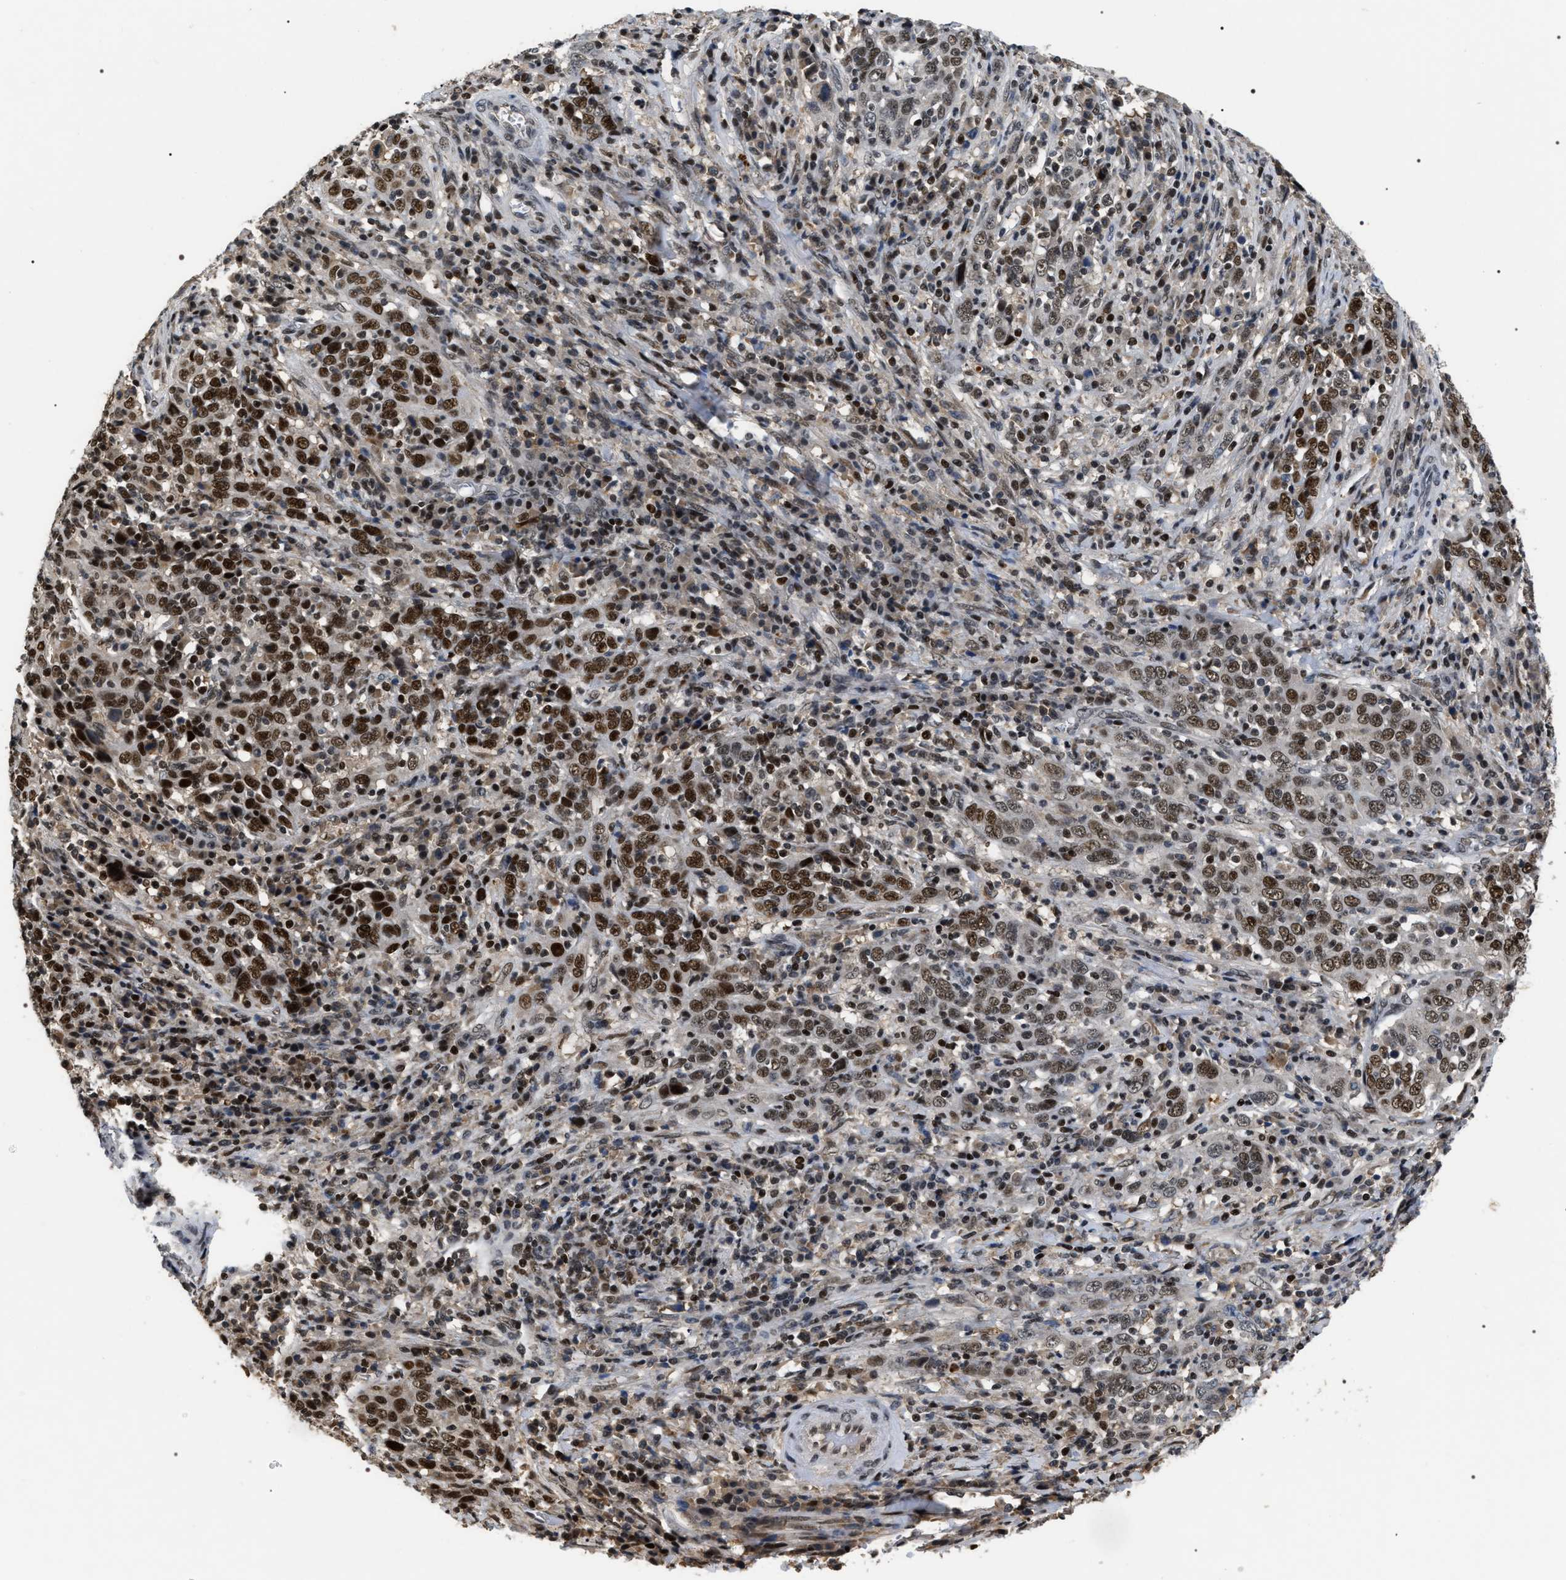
{"staining": {"intensity": "strong", "quantity": ">75%", "location": "nuclear"}, "tissue": "cervical cancer", "cell_type": "Tumor cells", "image_type": "cancer", "snomed": [{"axis": "morphology", "description": "Squamous cell carcinoma, NOS"}, {"axis": "topography", "description": "Cervix"}], "caption": "Immunohistochemistry staining of cervical squamous cell carcinoma, which exhibits high levels of strong nuclear staining in about >75% of tumor cells indicating strong nuclear protein positivity. The staining was performed using DAB (3,3'-diaminobenzidine) (brown) for protein detection and nuclei were counterstained in hematoxylin (blue).", "gene": "C7orf25", "patient": {"sex": "female", "age": 46}}